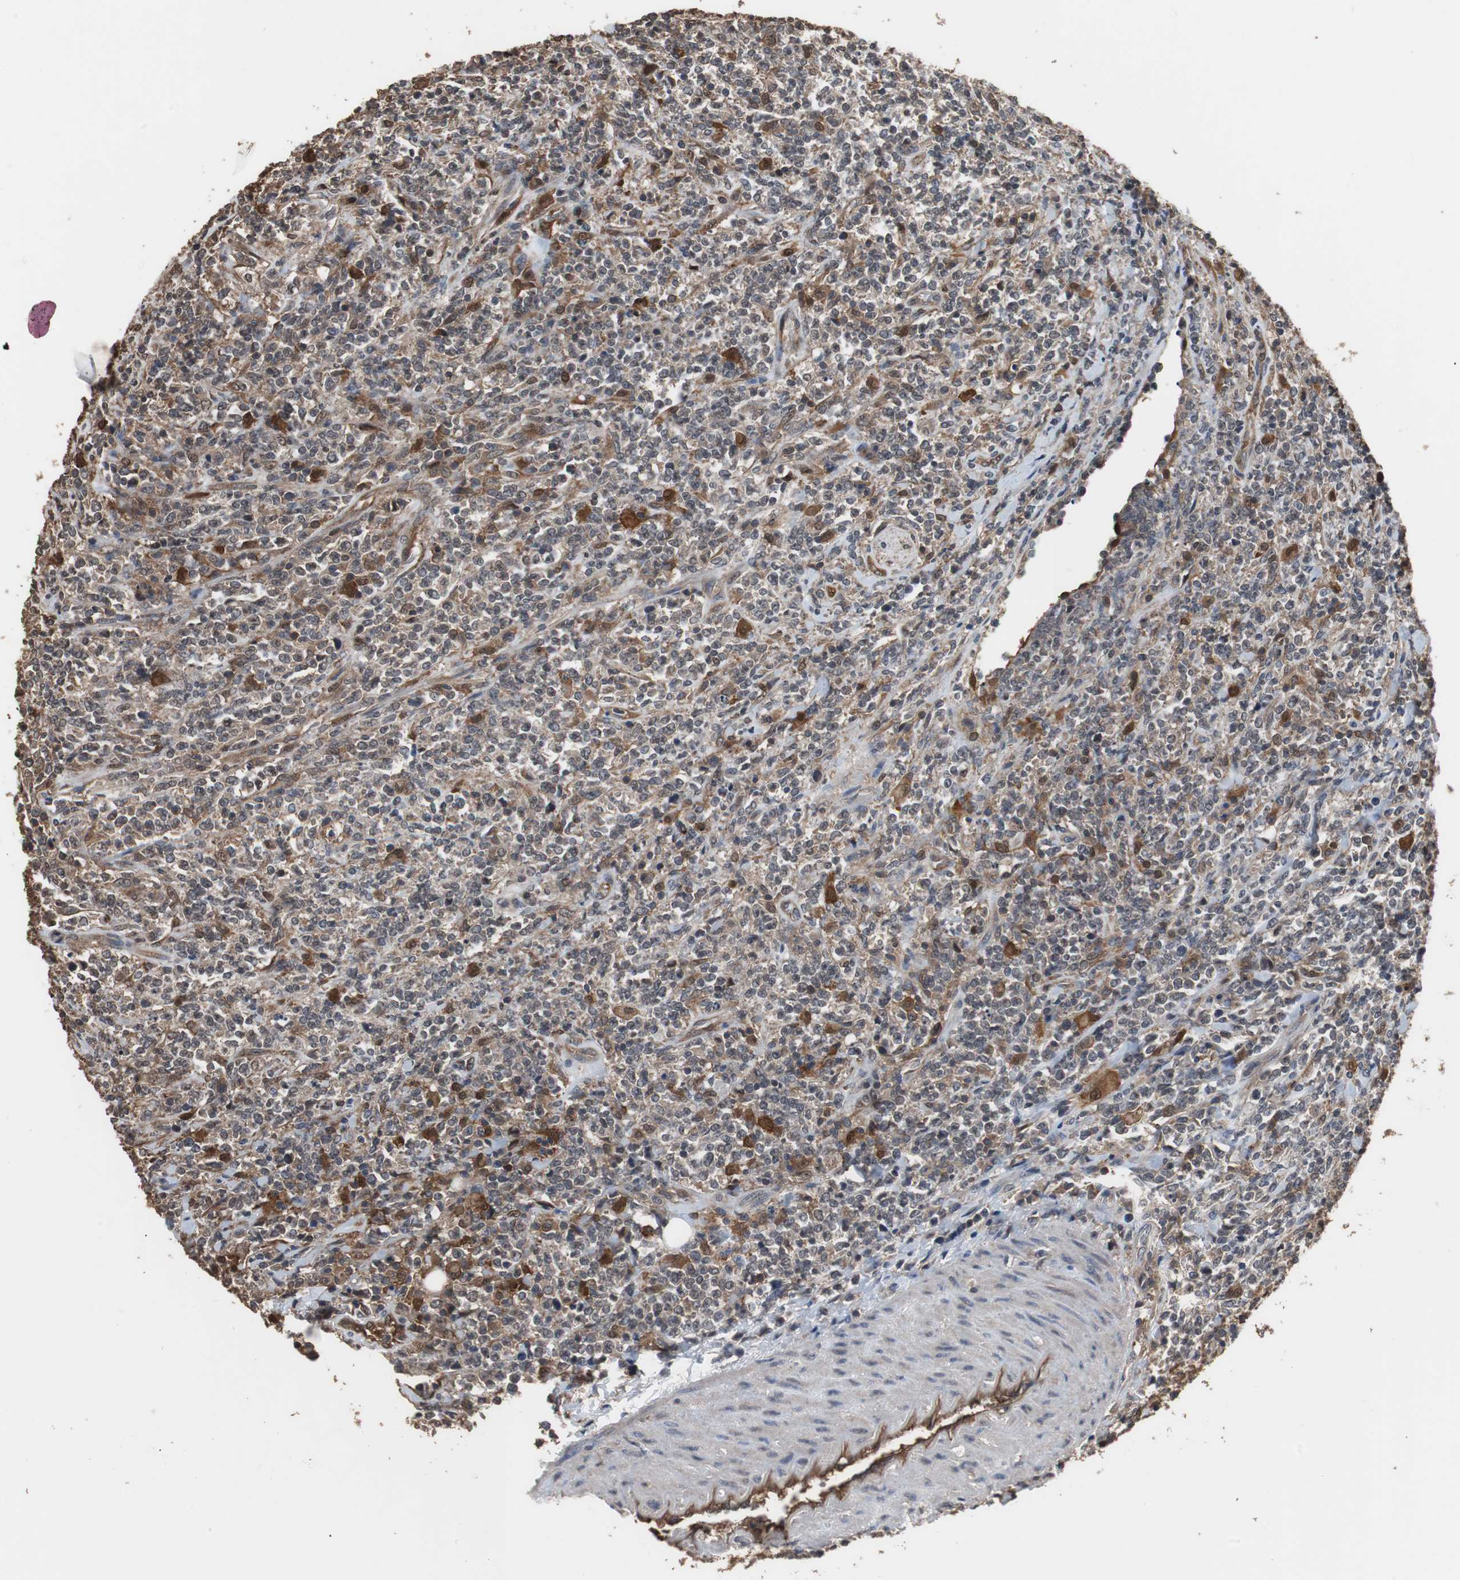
{"staining": {"intensity": "moderate", "quantity": "25%-75%", "location": "cytoplasmic/membranous,nuclear"}, "tissue": "lymphoma", "cell_type": "Tumor cells", "image_type": "cancer", "snomed": [{"axis": "morphology", "description": "Malignant lymphoma, non-Hodgkin's type, High grade"}, {"axis": "topography", "description": "Soft tissue"}], "caption": "Brown immunohistochemical staining in human malignant lymphoma, non-Hodgkin's type (high-grade) exhibits moderate cytoplasmic/membranous and nuclear expression in about 25%-75% of tumor cells.", "gene": "NDRG1", "patient": {"sex": "male", "age": 18}}